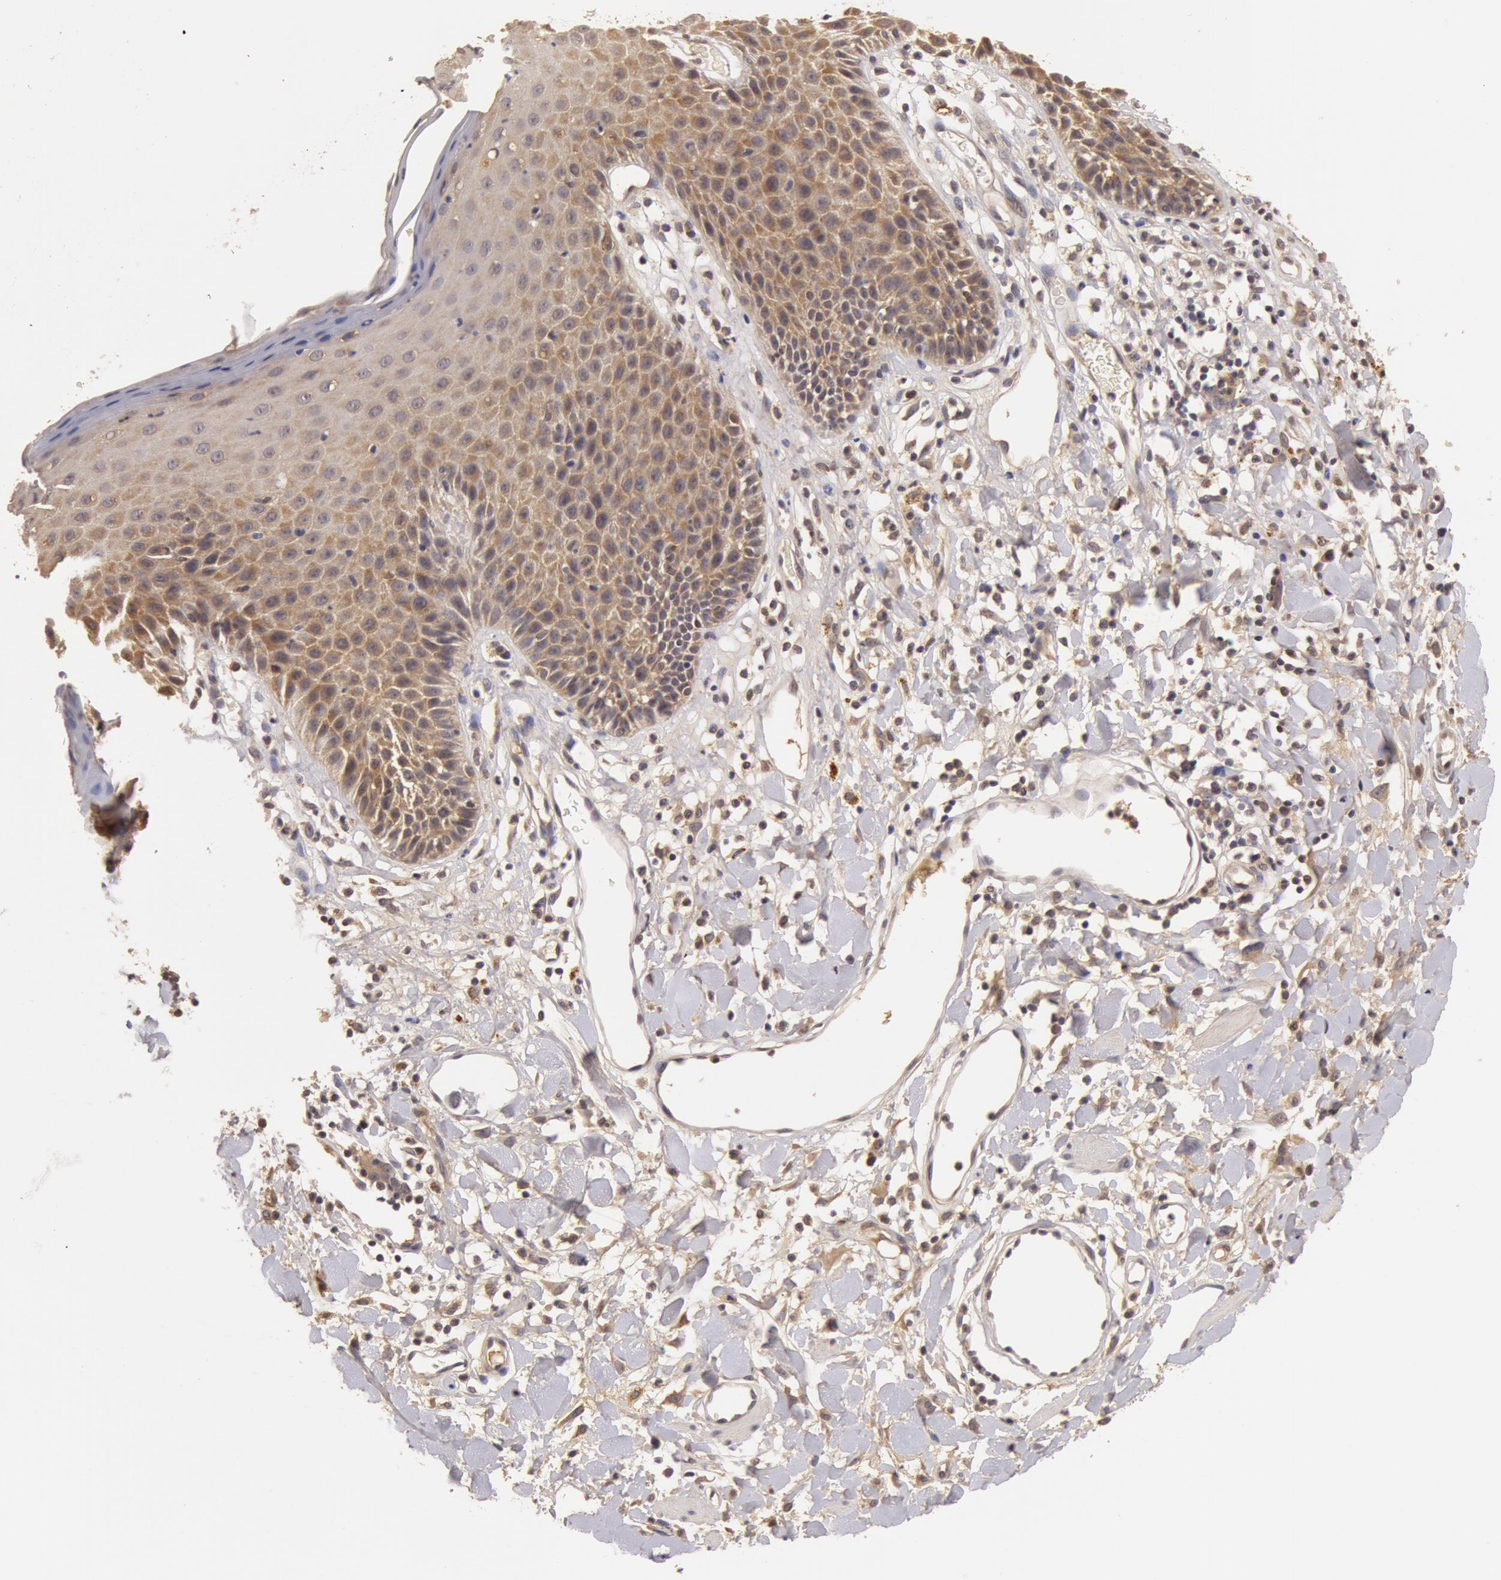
{"staining": {"intensity": "moderate", "quantity": ">75%", "location": "cytoplasmic/membranous"}, "tissue": "skin", "cell_type": "Epidermal cells", "image_type": "normal", "snomed": [{"axis": "morphology", "description": "Normal tissue, NOS"}, {"axis": "topography", "description": "Vulva"}, {"axis": "topography", "description": "Peripheral nerve tissue"}], "caption": "Immunohistochemical staining of benign skin demonstrates medium levels of moderate cytoplasmic/membranous expression in approximately >75% of epidermal cells.", "gene": "BCHE", "patient": {"sex": "female", "age": 68}}